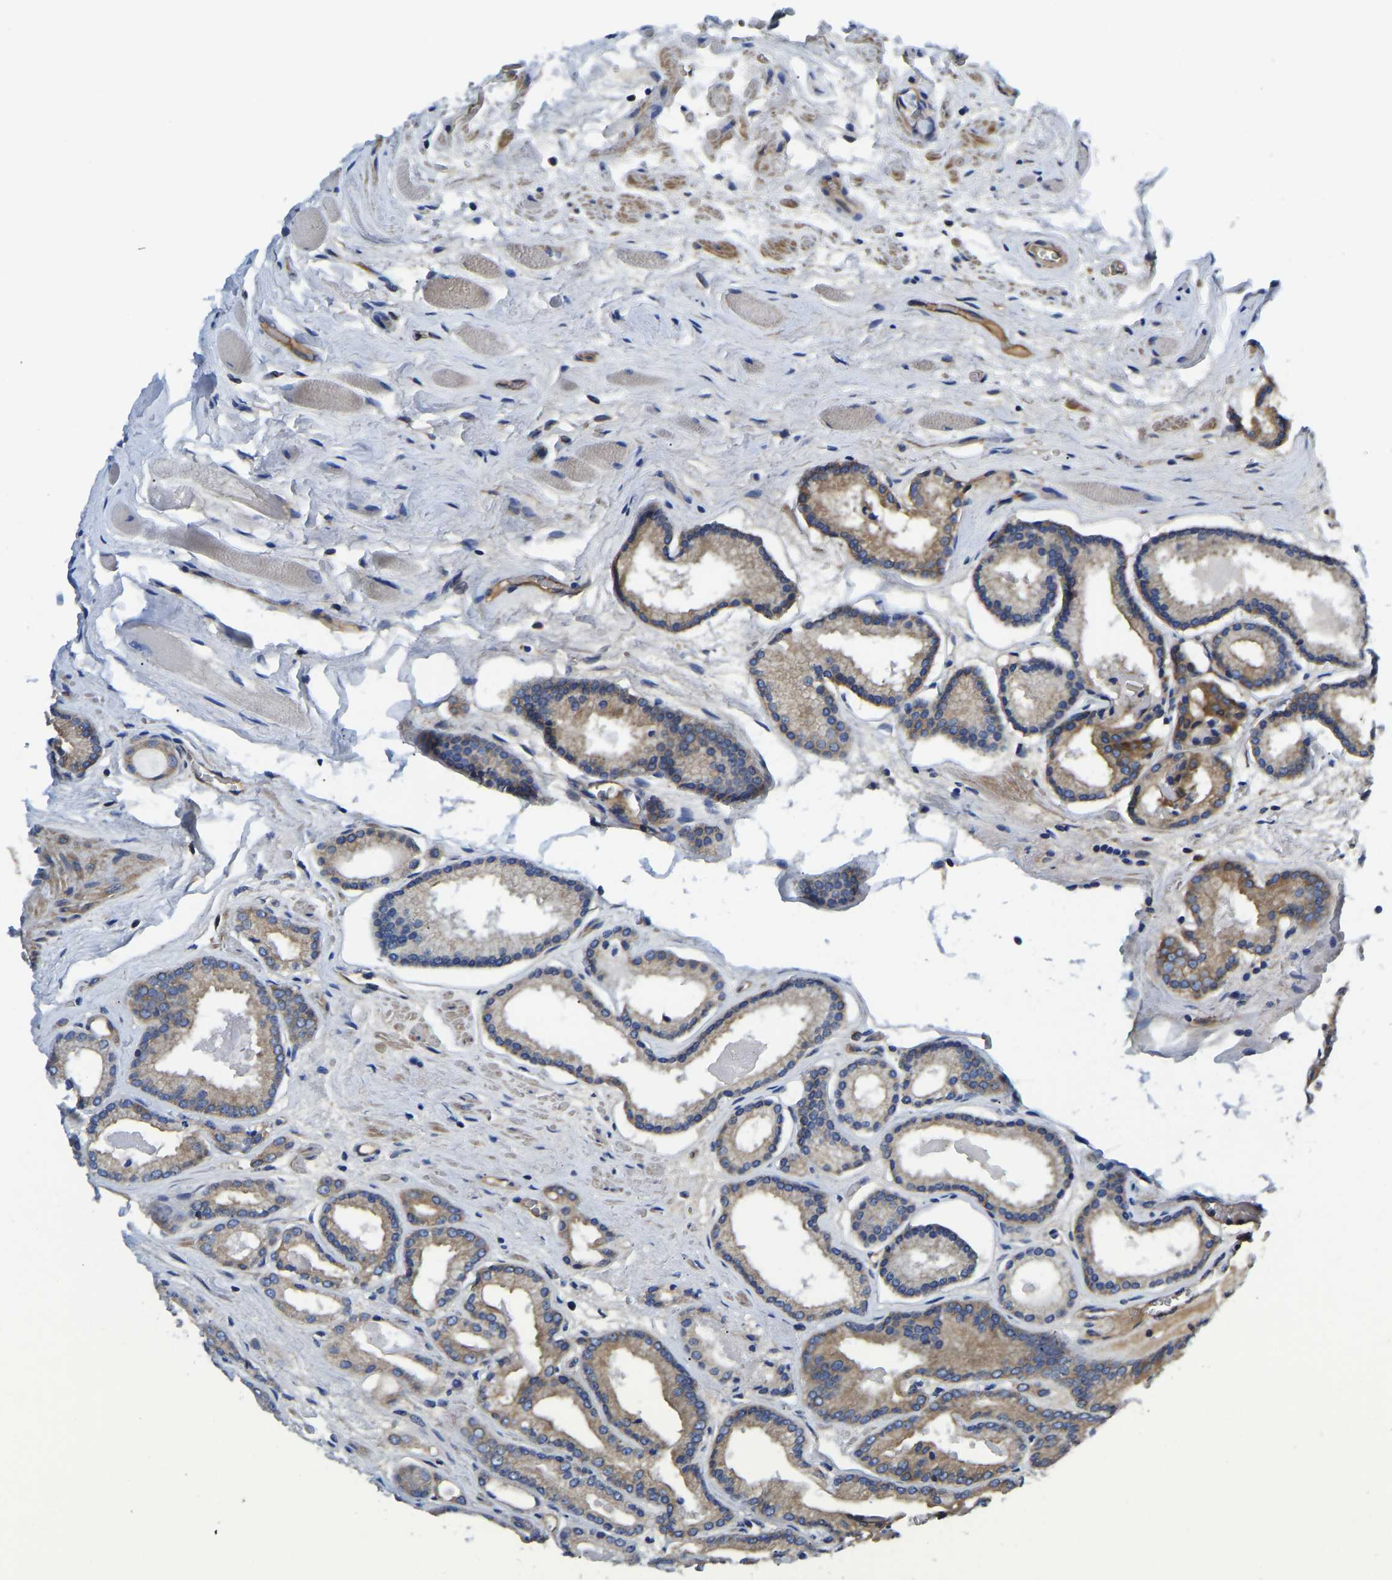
{"staining": {"intensity": "moderate", "quantity": "25%-75%", "location": "cytoplasmic/membranous"}, "tissue": "prostate cancer", "cell_type": "Tumor cells", "image_type": "cancer", "snomed": [{"axis": "morphology", "description": "Adenocarcinoma, Low grade"}, {"axis": "topography", "description": "Prostate"}], "caption": "This is a histology image of IHC staining of prostate low-grade adenocarcinoma, which shows moderate expression in the cytoplasmic/membranous of tumor cells.", "gene": "STAT2", "patient": {"sex": "male", "age": 59}}